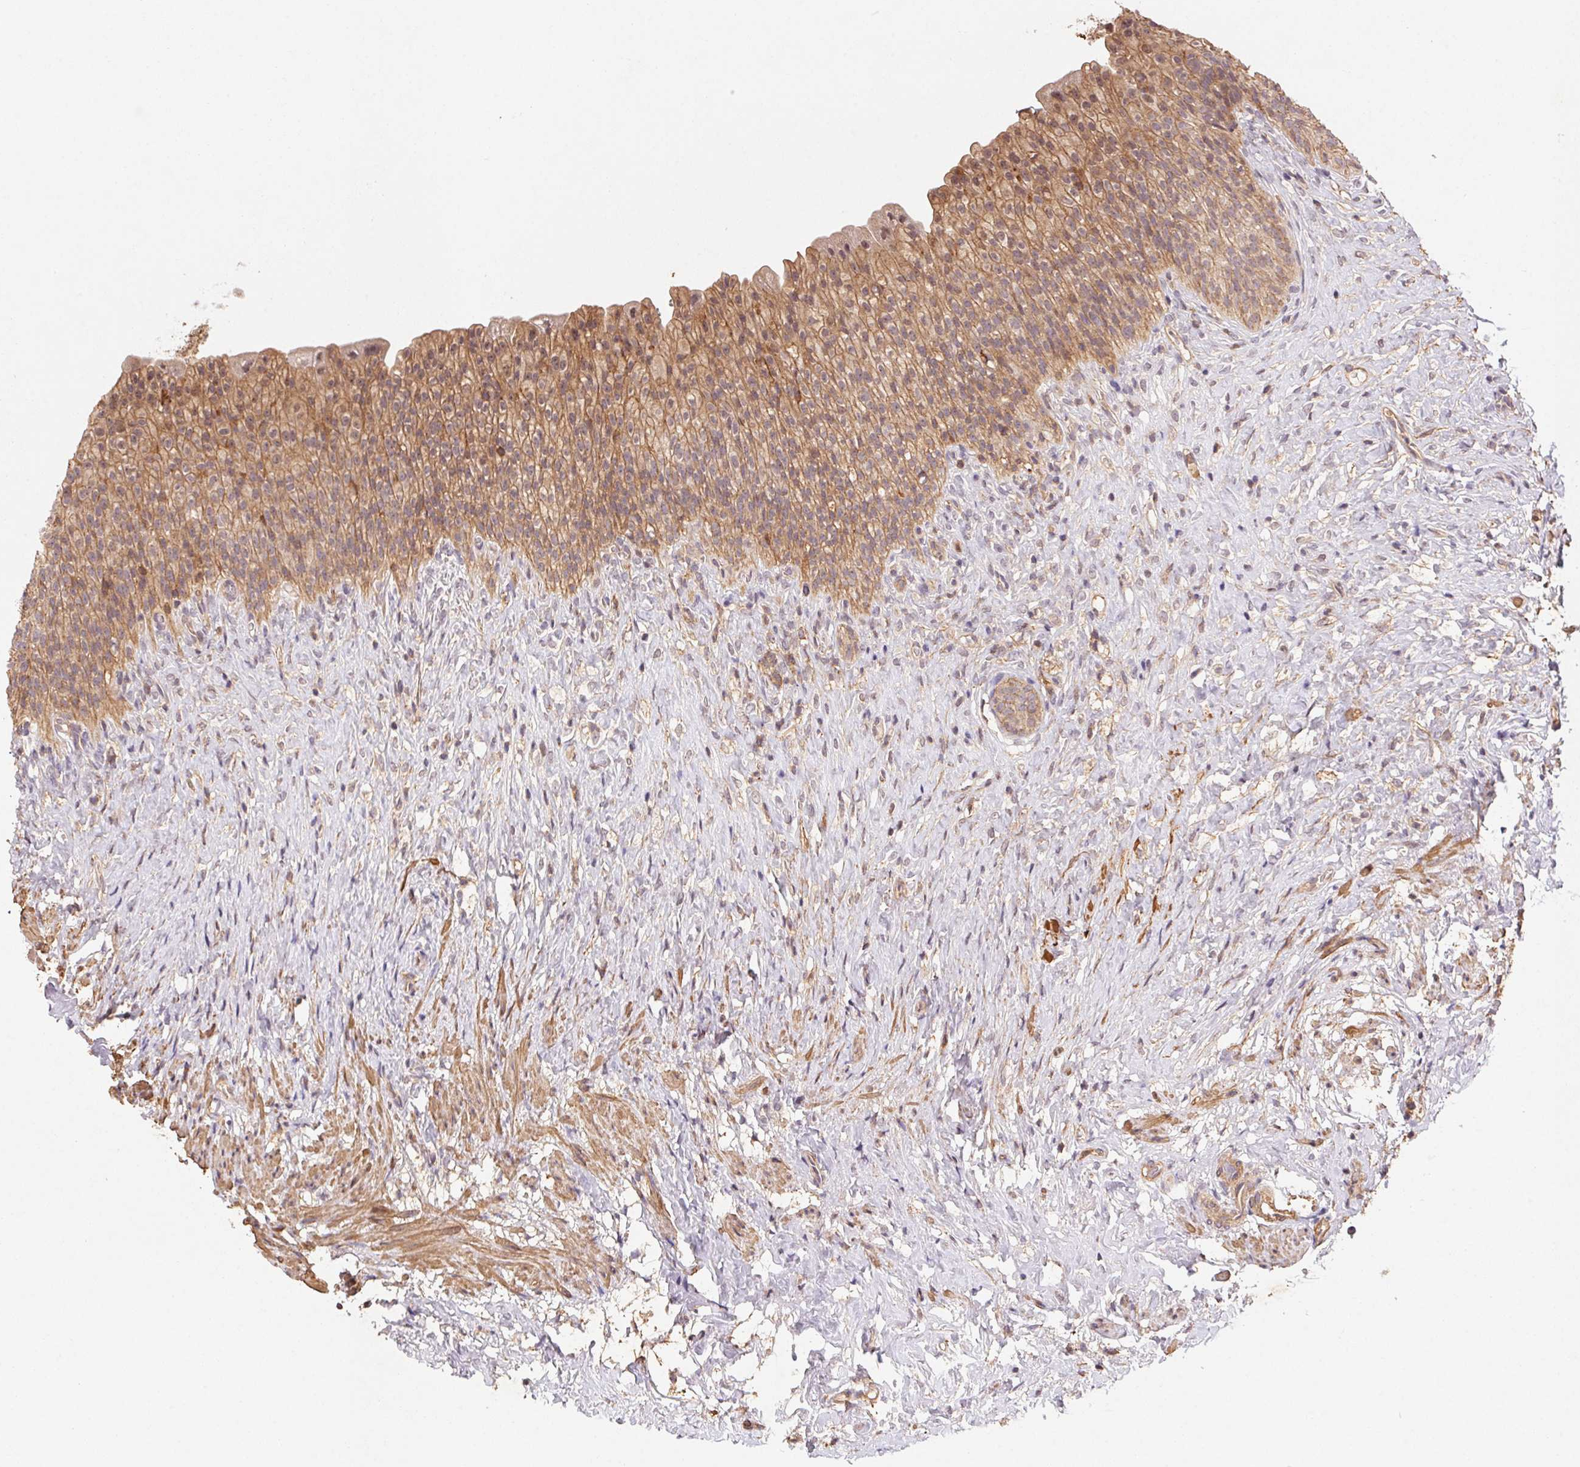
{"staining": {"intensity": "moderate", "quantity": ">75%", "location": "cytoplasmic/membranous"}, "tissue": "urinary bladder", "cell_type": "Urothelial cells", "image_type": "normal", "snomed": [{"axis": "morphology", "description": "Normal tissue, NOS"}, {"axis": "topography", "description": "Urinary bladder"}, {"axis": "topography", "description": "Prostate"}], "caption": "Immunohistochemical staining of normal human urinary bladder exhibits moderate cytoplasmic/membranous protein expression in approximately >75% of urothelial cells. Ihc stains the protein of interest in brown and the nuclei are stained blue.", "gene": "ATG10", "patient": {"sex": "male", "age": 76}}